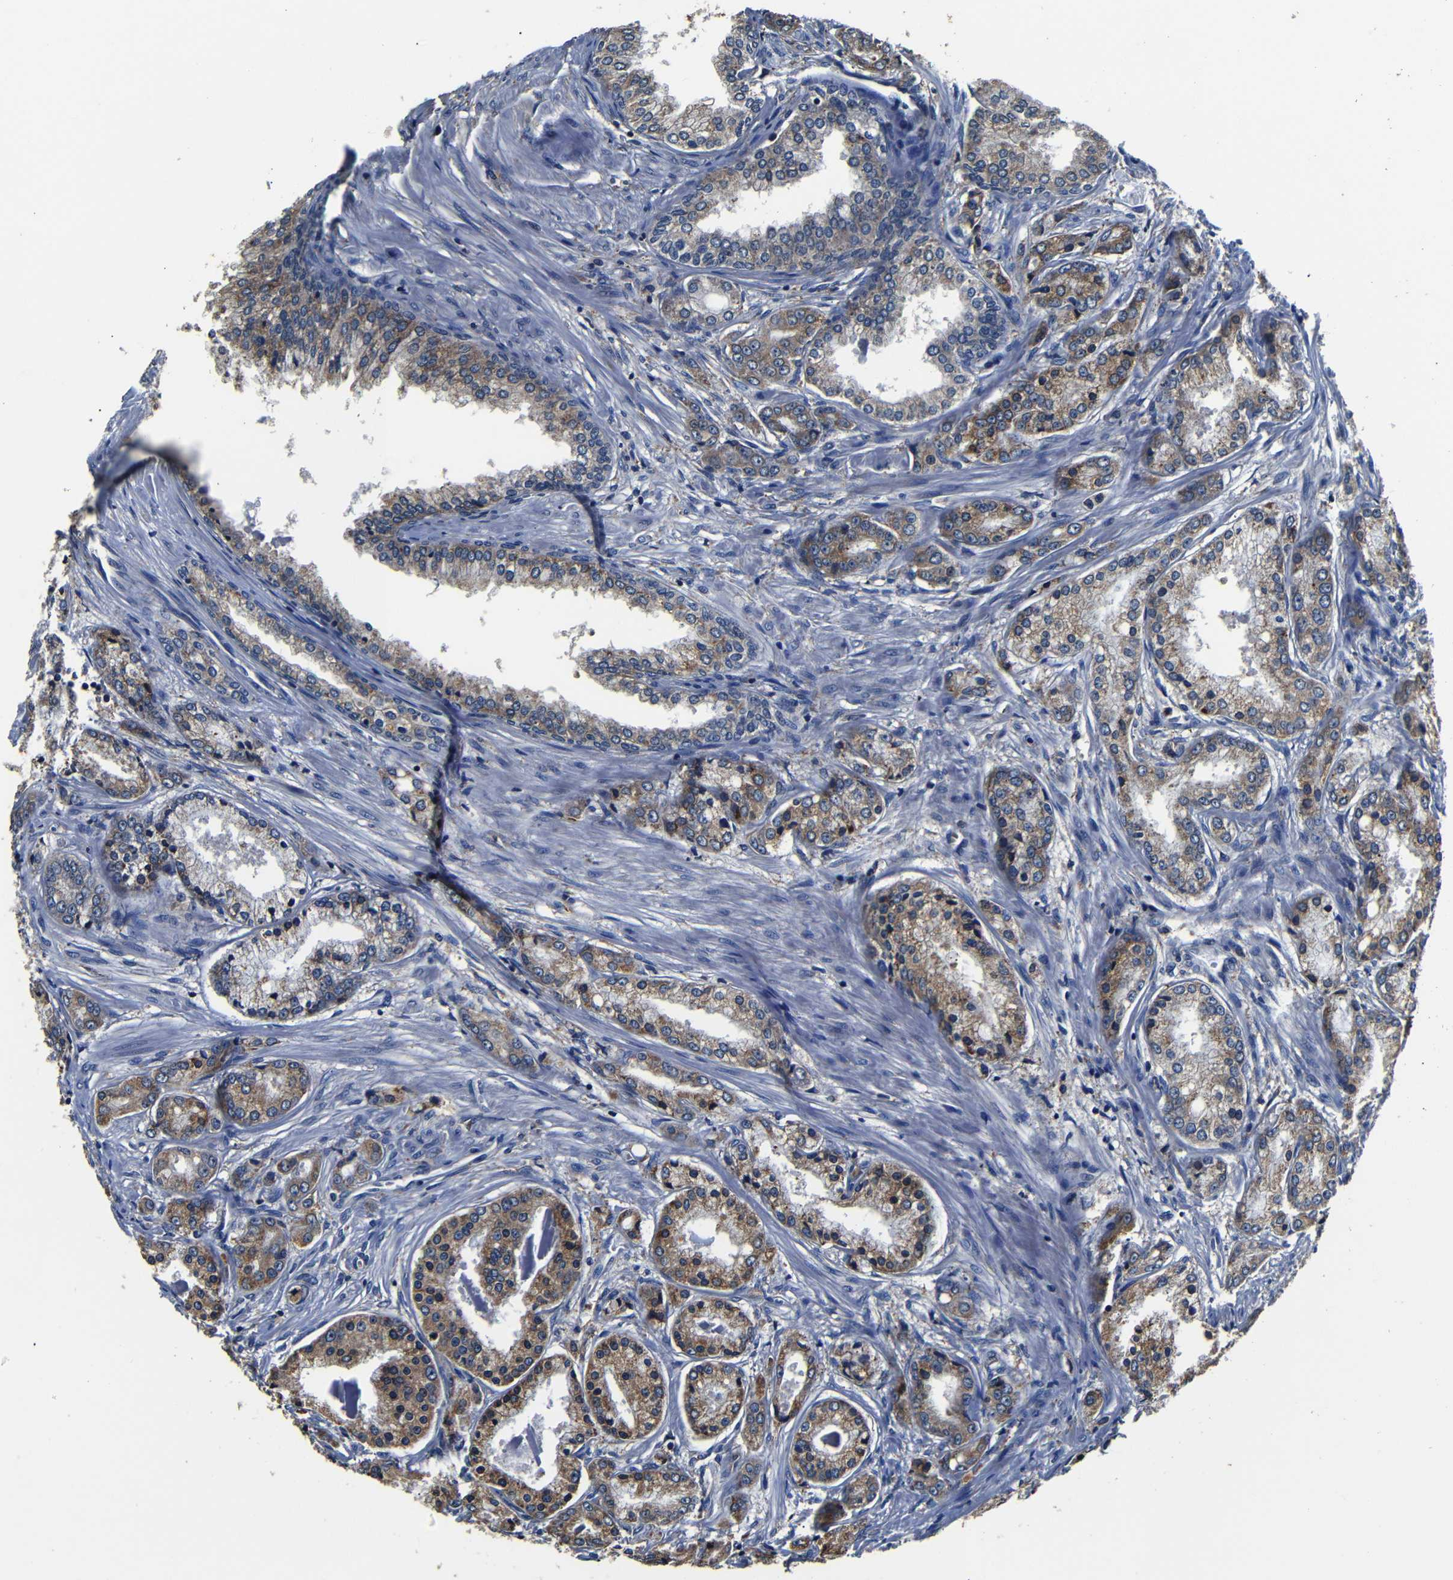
{"staining": {"intensity": "moderate", "quantity": "25%-75%", "location": "cytoplasmic/membranous"}, "tissue": "prostate cancer", "cell_type": "Tumor cells", "image_type": "cancer", "snomed": [{"axis": "morphology", "description": "Adenocarcinoma, High grade"}, {"axis": "topography", "description": "Prostate"}], "caption": "This histopathology image shows immunohistochemistry (IHC) staining of adenocarcinoma (high-grade) (prostate), with medium moderate cytoplasmic/membranous expression in about 25%-75% of tumor cells.", "gene": "SCN9A", "patient": {"sex": "male", "age": 59}}